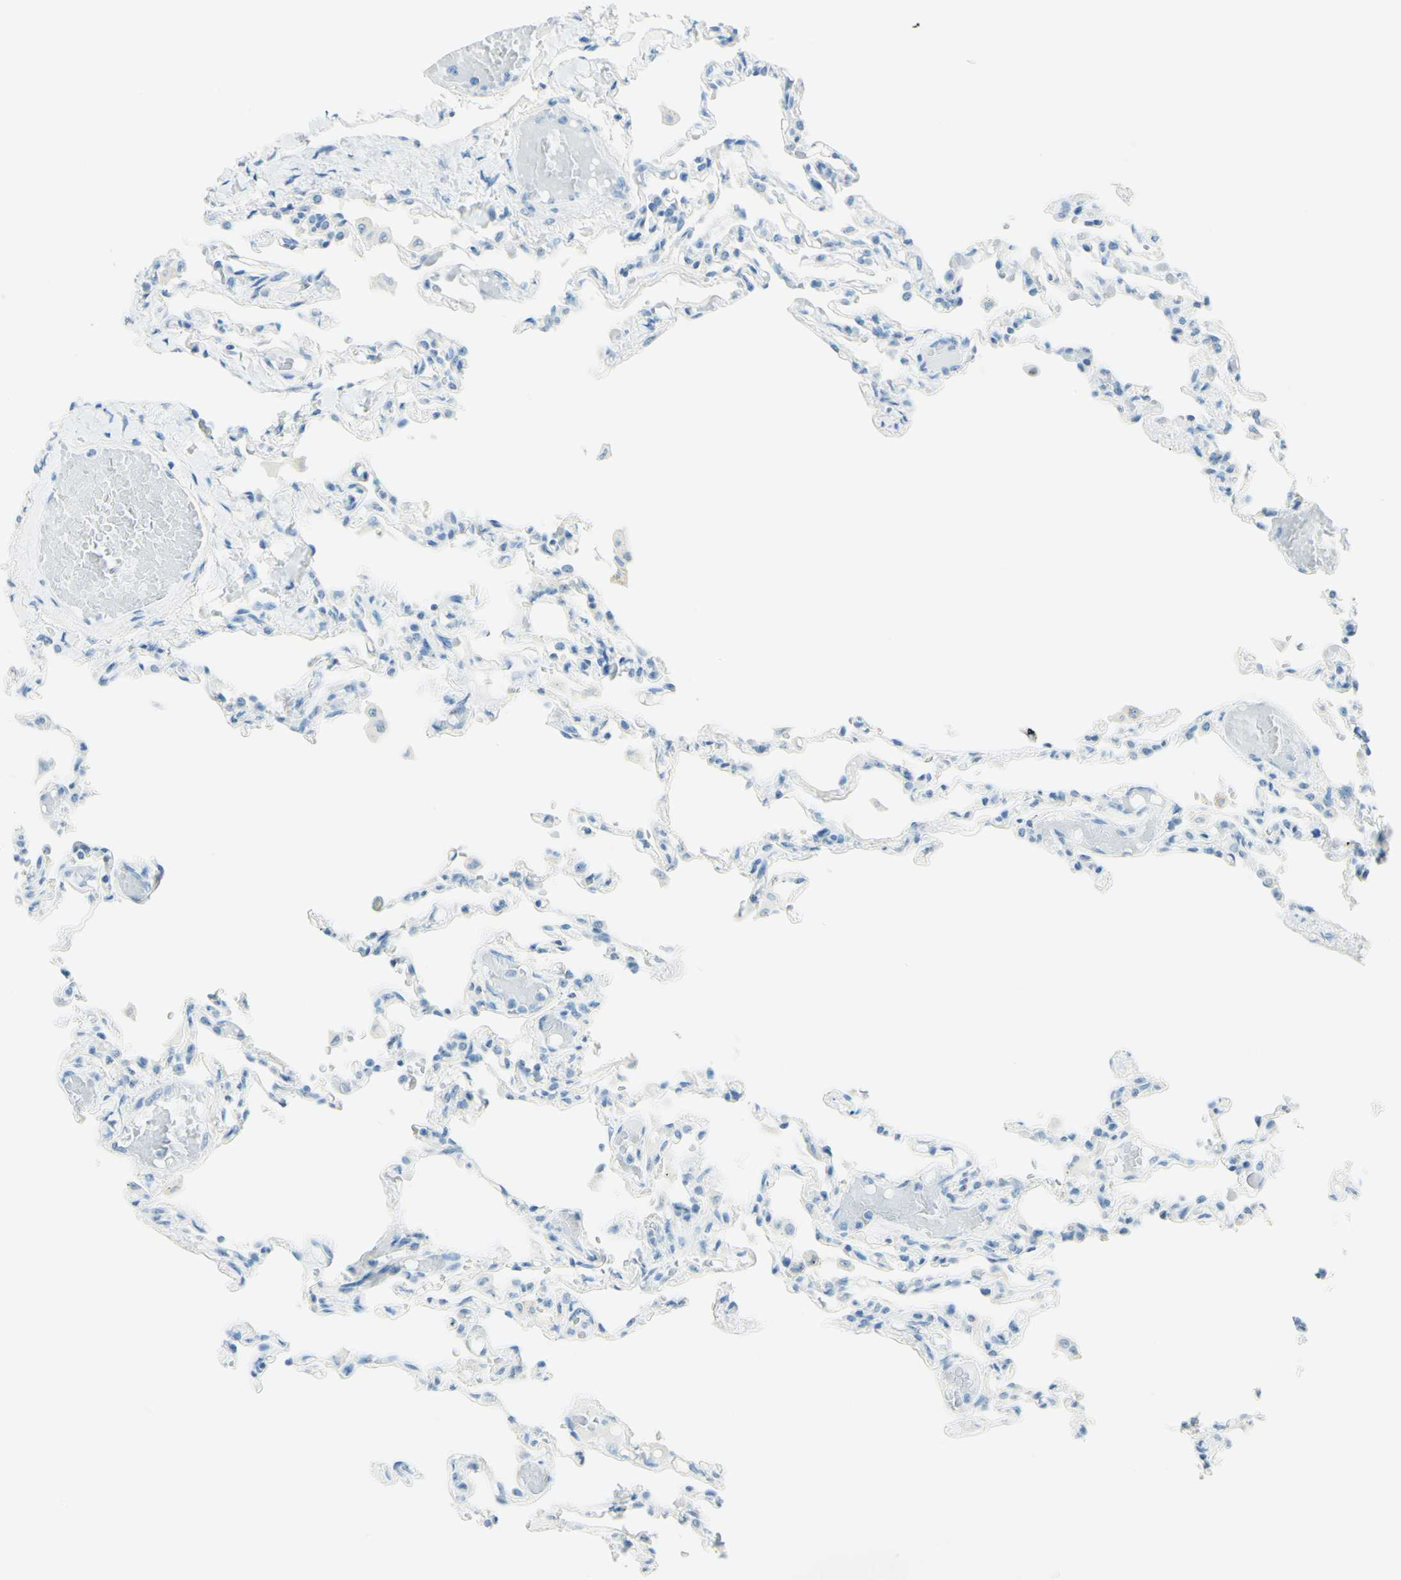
{"staining": {"intensity": "negative", "quantity": "none", "location": "none"}, "tissue": "lung", "cell_type": "Alveolar cells", "image_type": "normal", "snomed": [{"axis": "morphology", "description": "Normal tissue, NOS"}, {"axis": "topography", "description": "Lung"}], "caption": "The histopathology image displays no significant expression in alveolar cells of lung.", "gene": "FMR1NB", "patient": {"sex": "male", "age": 21}}